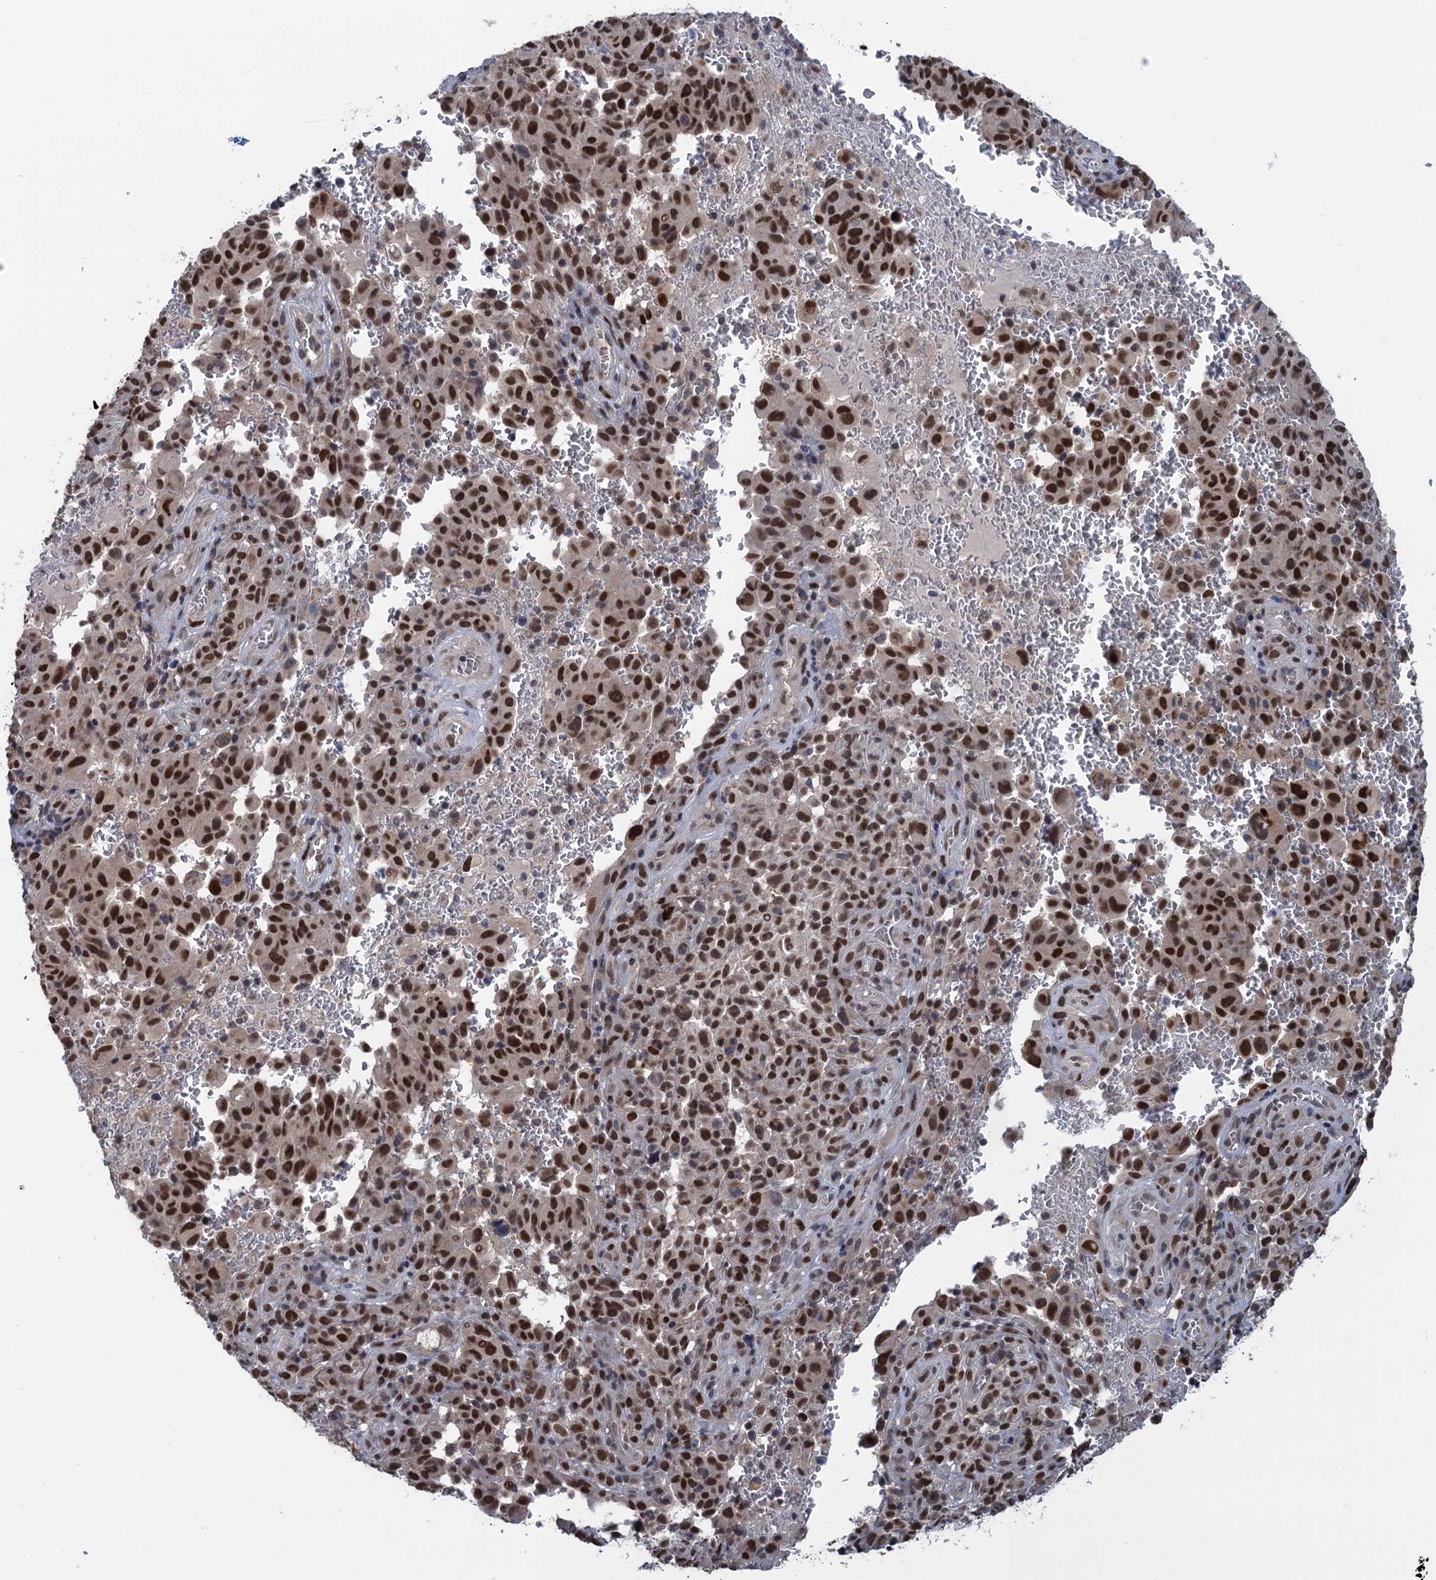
{"staining": {"intensity": "strong", "quantity": ">75%", "location": "nuclear"}, "tissue": "melanoma", "cell_type": "Tumor cells", "image_type": "cancer", "snomed": [{"axis": "morphology", "description": "Malignant melanoma, NOS"}, {"axis": "topography", "description": "Skin"}], "caption": "Tumor cells show strong nuclear staining in about >75% of cells in melanoma.", "gene": "SAE1", "patient": {"sex": "female", "age": 82}}